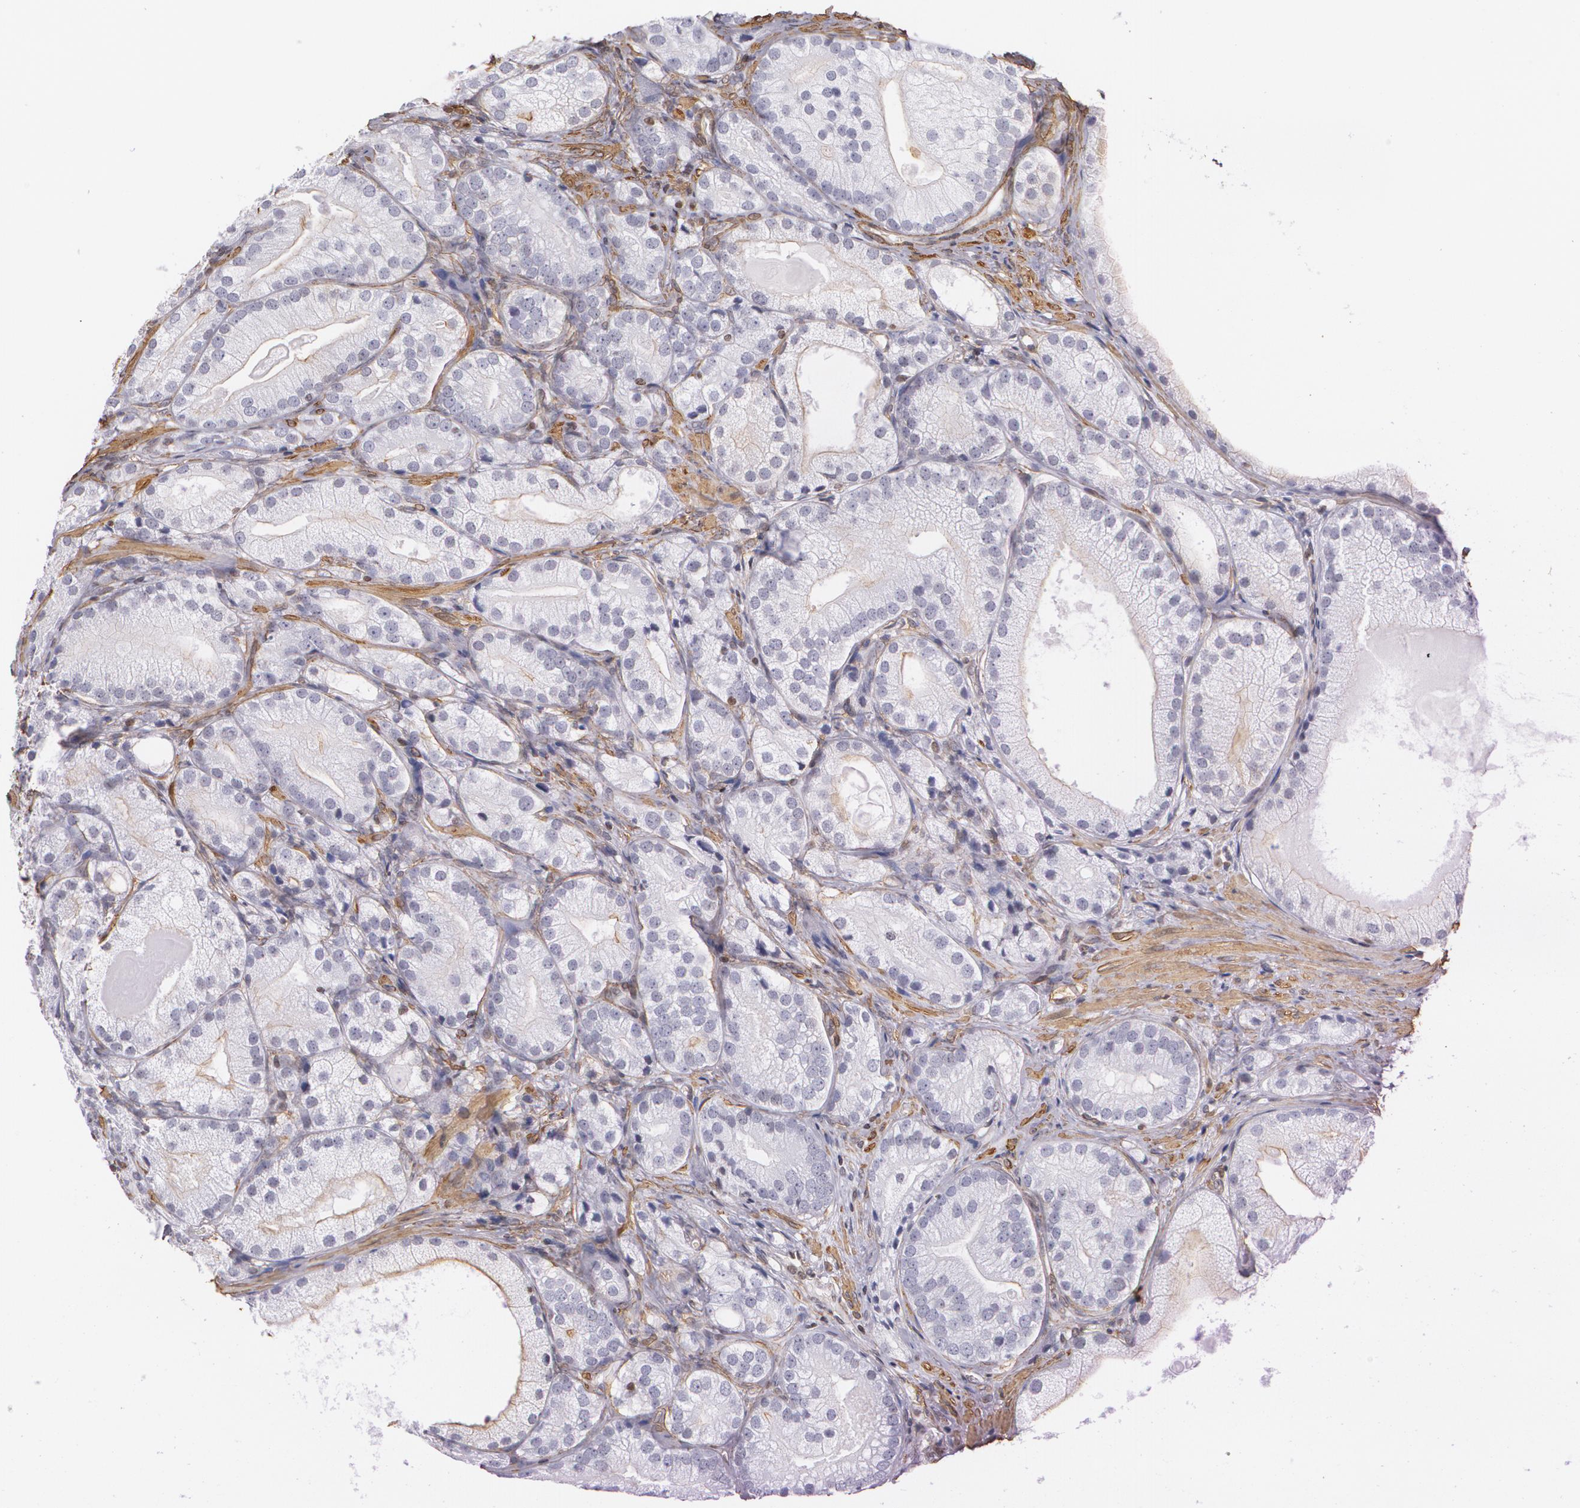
{"staining": {"intensity": "negative", "quantity": "none", "location": "none"}, "tissue": "prostate cancer", "cell_type": "Tumor cells", "image_type": "cancer", "snomed": [{"axis": "morphology", "description": "Adenocarcinoma, Low grade"}, {"axis": "topography", "description": "Prostate"}], "caption": "Immunohistochemical staining of human prostate low-grade adenocarcinoma shows no significant expression in tumor cells.", "gene": "VAMP1", "patient": {"sex": "male", "age": 69}}